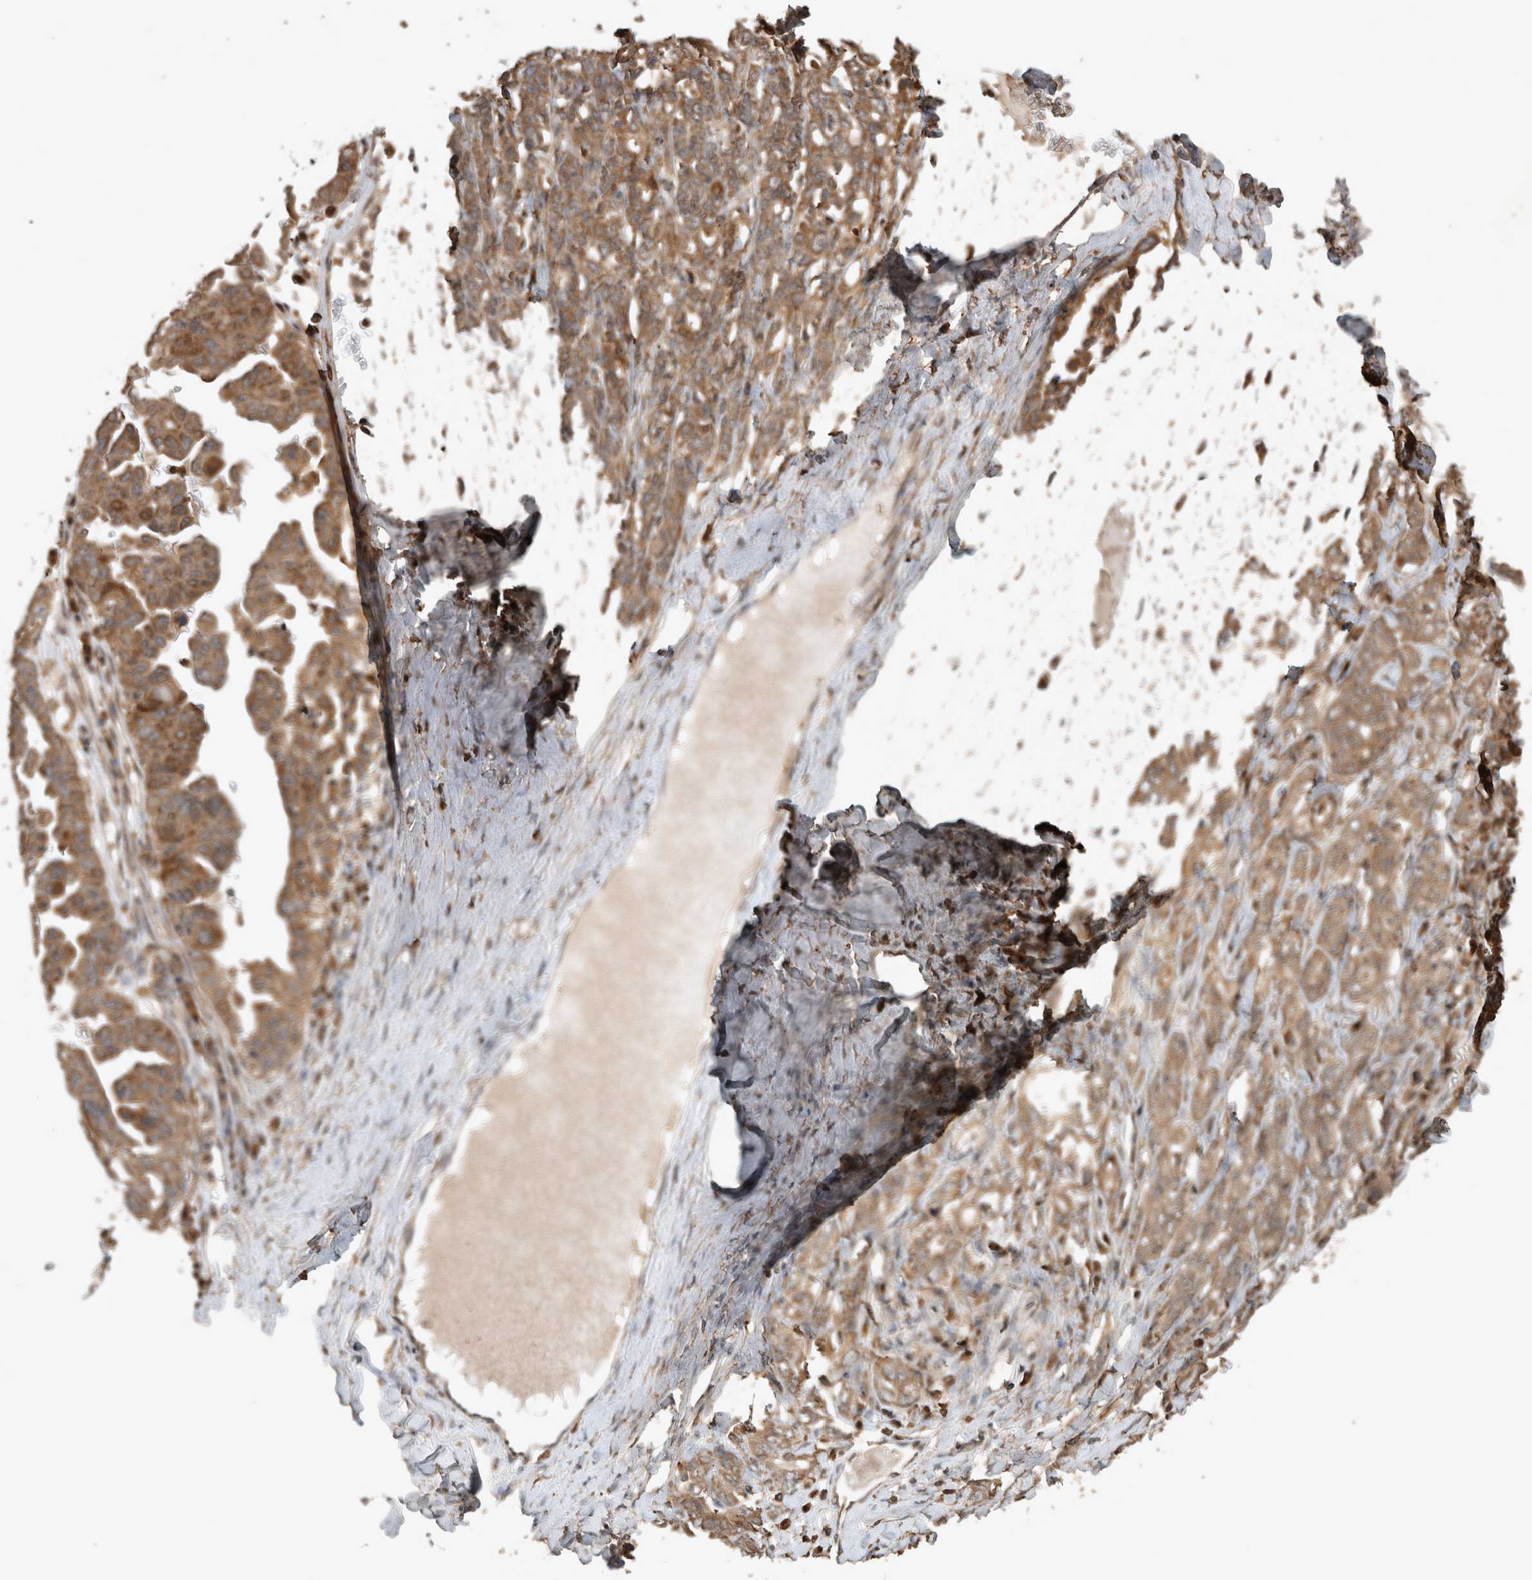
{"staining": {"intensity": "moderate", "quantity": ">75%", "location": "cytoplasmic/membranous"}, "tissue": "ovarian cancer", "cell_type": "Tumor cells", "image_type": "cancer", "snomed": [{"axis": "morphology", "description": "Carcinoma, endometroid"}, {"axis": "topography", "description": "Ovary"}], "caption": "This histopathology image demonstrates immunohistochemistry (IHC) staining of human endometroid carcinoma (ovarian), with medium moderate cytoplasmic/membranous staining in about >75% of tumor cells.", "gene": "OTUD7B", "patient": {"sex": "female", "age": 62}}